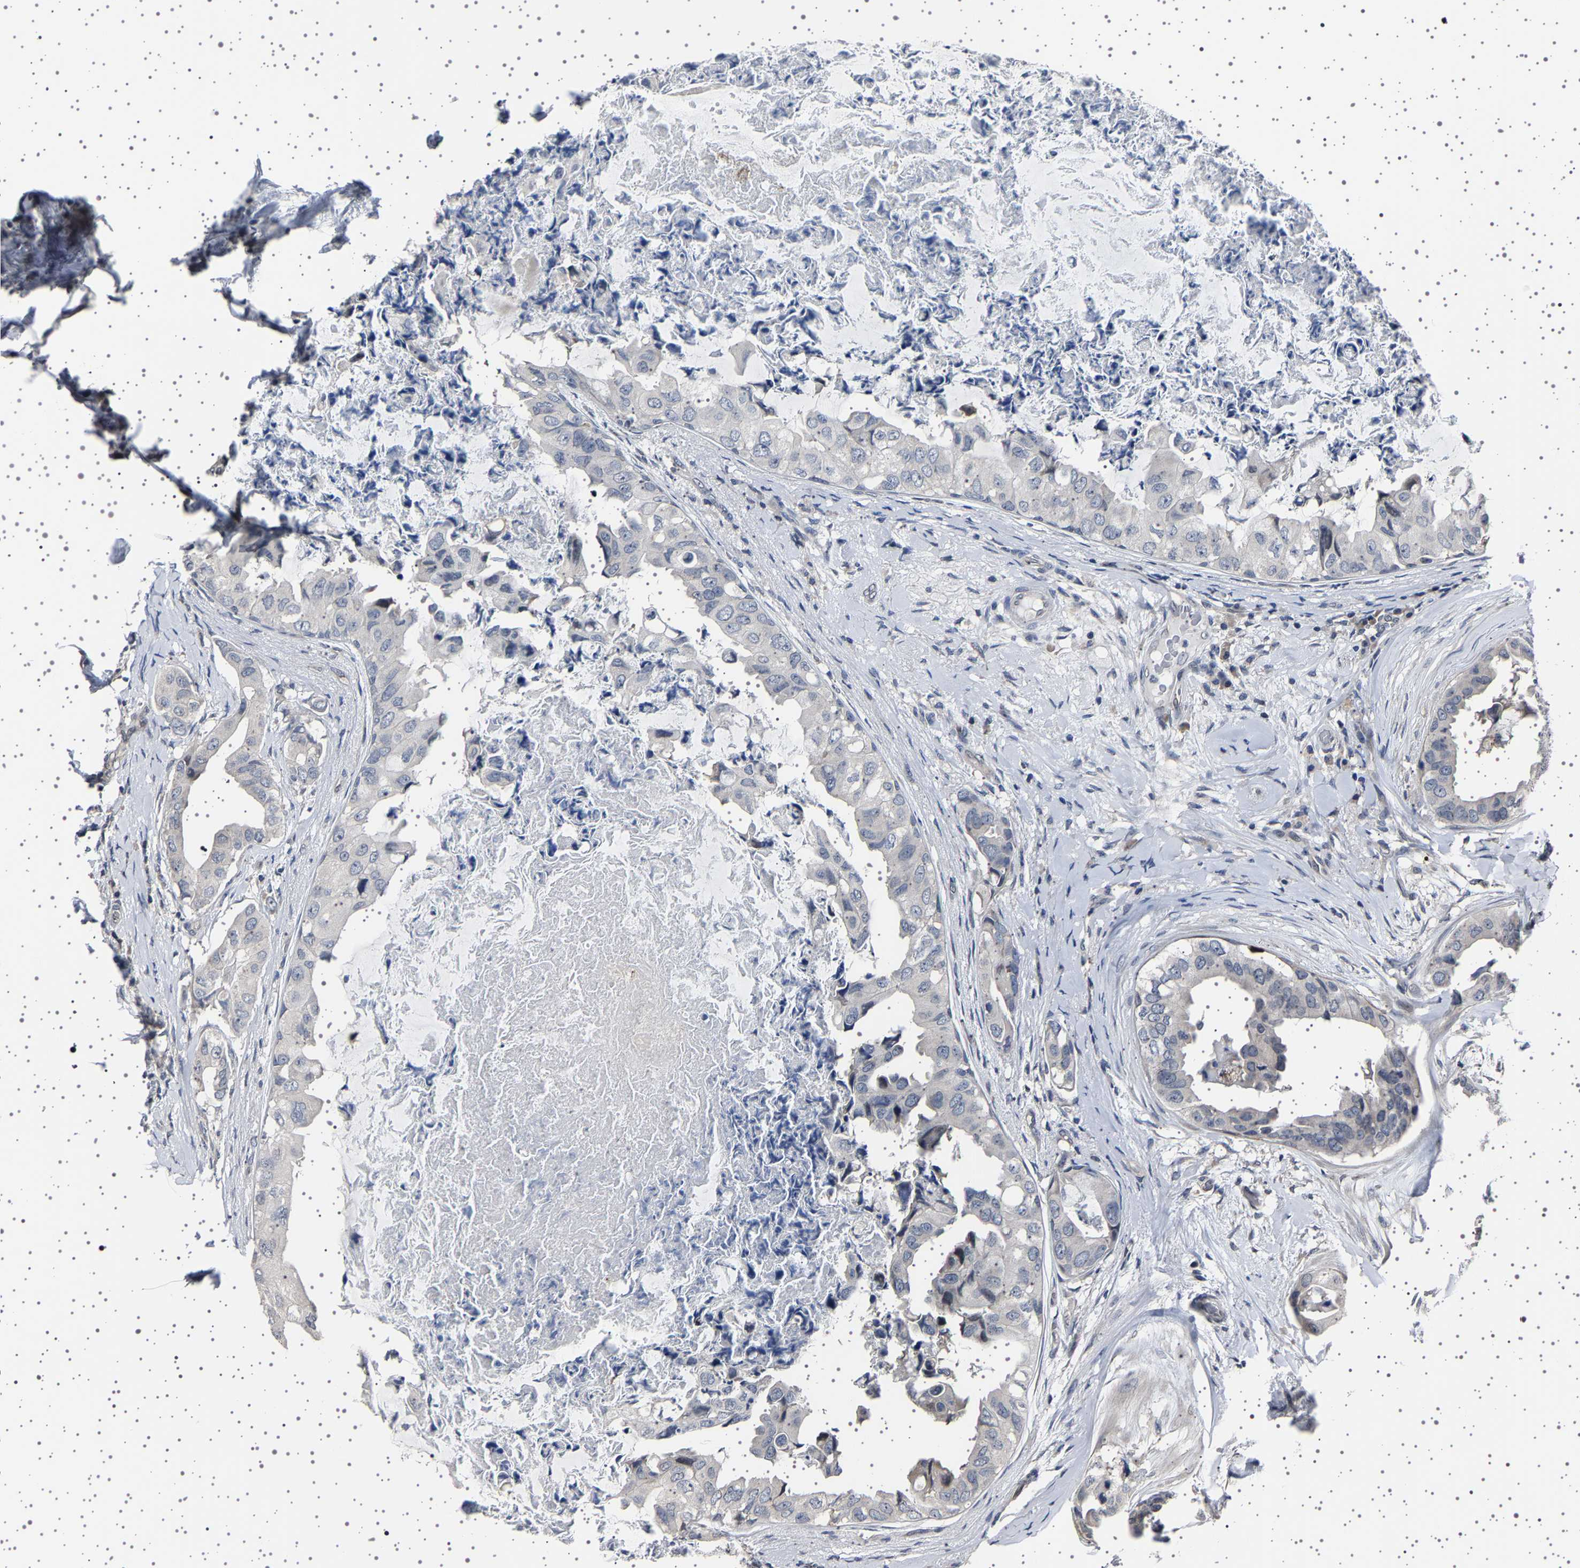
{"staining": {"intensity": "negative", "quantity": "none", "location": "none"}, "tissue": "breast cancer", "cell_type": "Tumor cells", "image_type": "cancer", "snomed": [{"axis": "morphology", "description": "Normal tissue, NOS"}, {"axis": "morphology", "description": "Duct carcinoma"}, {"axis": "topography", "description": "Breast"}], "caption": "Immunohistochemical staining of breast cancer (intraductal carcinoma) exhibits no significant staining in tumor cells.", "gene": "IL10RB", "patient": {"sex": "female", "age": 40}}